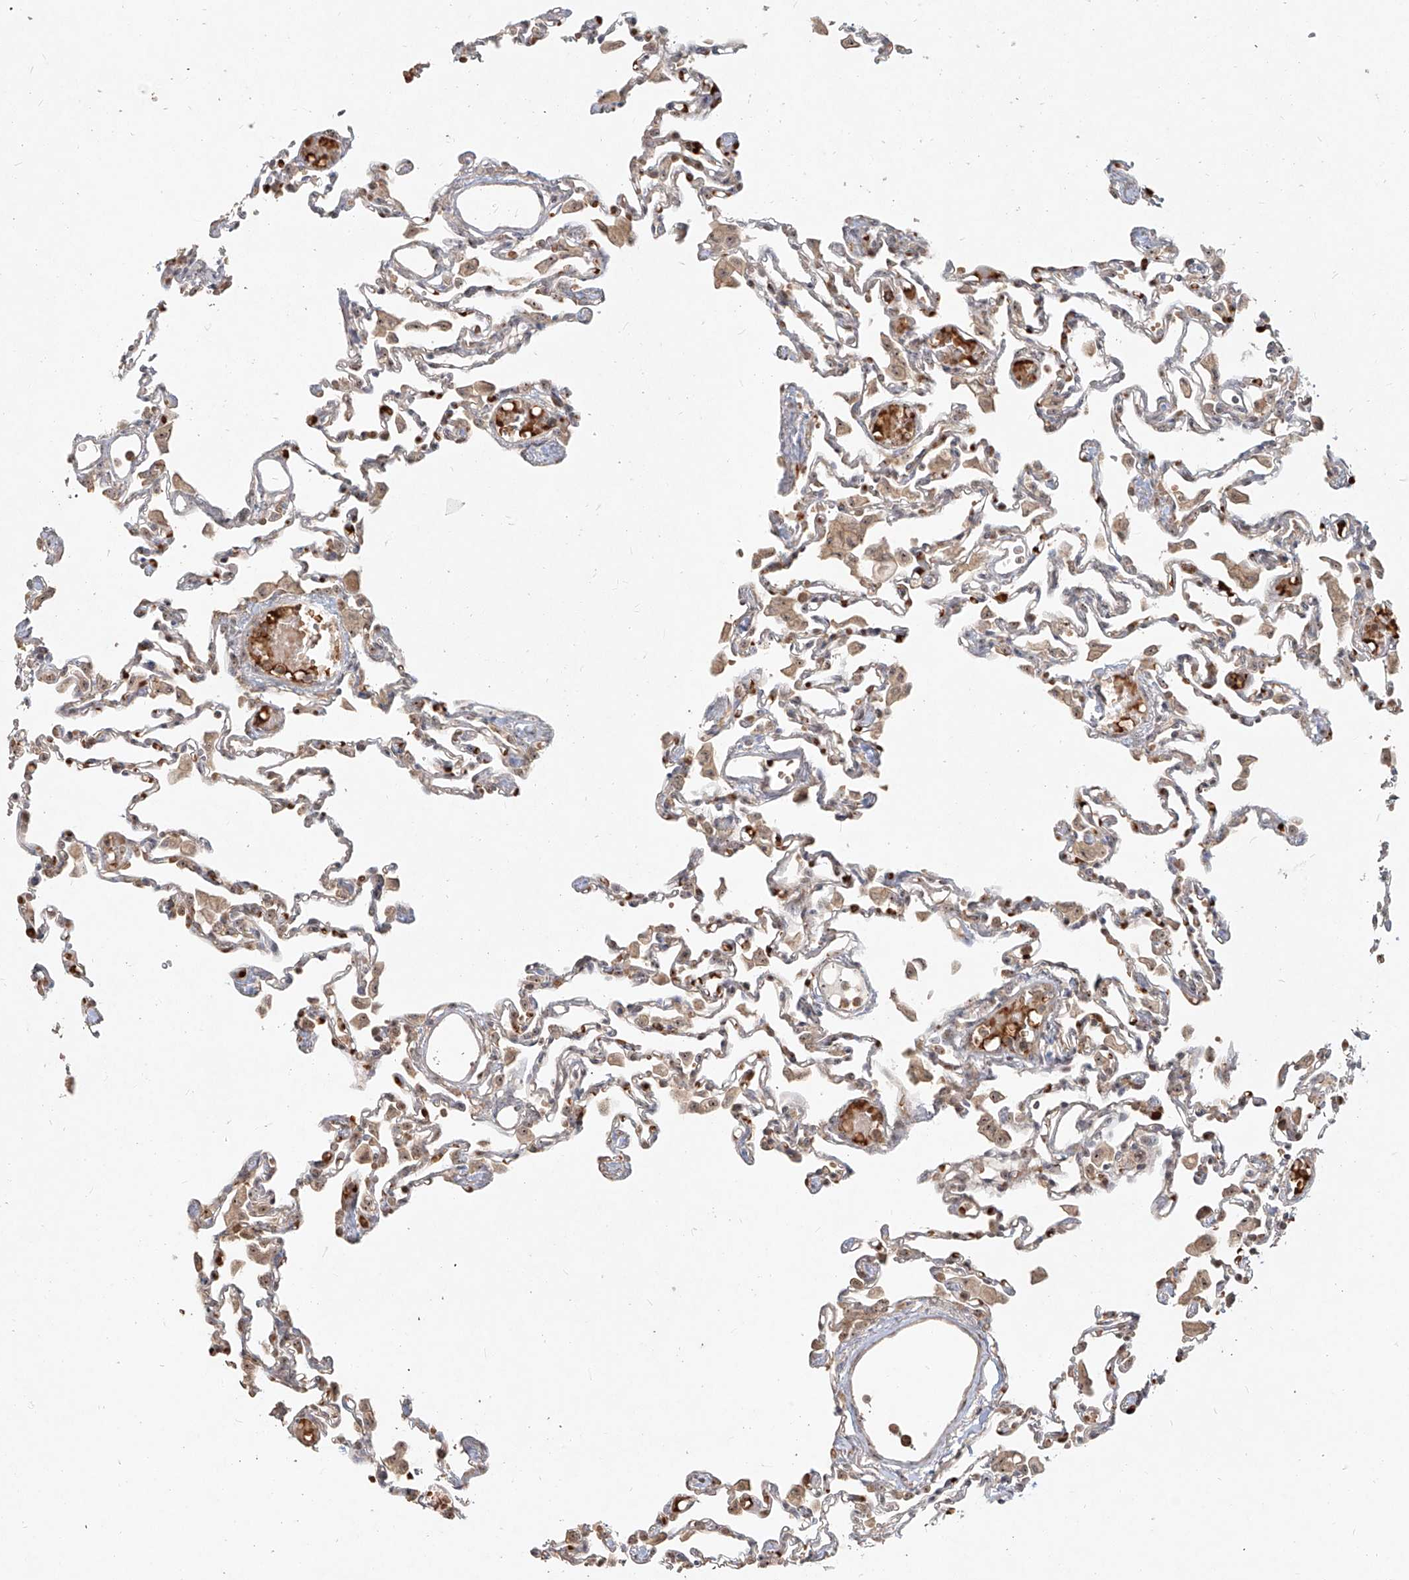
{"staining": {"intensity": "moderate", "quantity": "25%-75%", "location": "cytoplasmic/membranous,nuclear"}, "tissue": "lung", "cell_type": "Alveolar cells", "image_type": "normal", "snomed": [{"axis": "morphology", "description": "Normal tissue, NOS"}, {"axis": "topography", "description": "Bronchus"}, {"axis": "topography", "description": "Lung"}], "caption": "Moderate cytoplasmic/membranous,nuclear staining is appreciated in about 25%-75% of alveolar cells in benign lung.", "gene": "BYSL", "patient": {"sex": "female", "age": 49}}